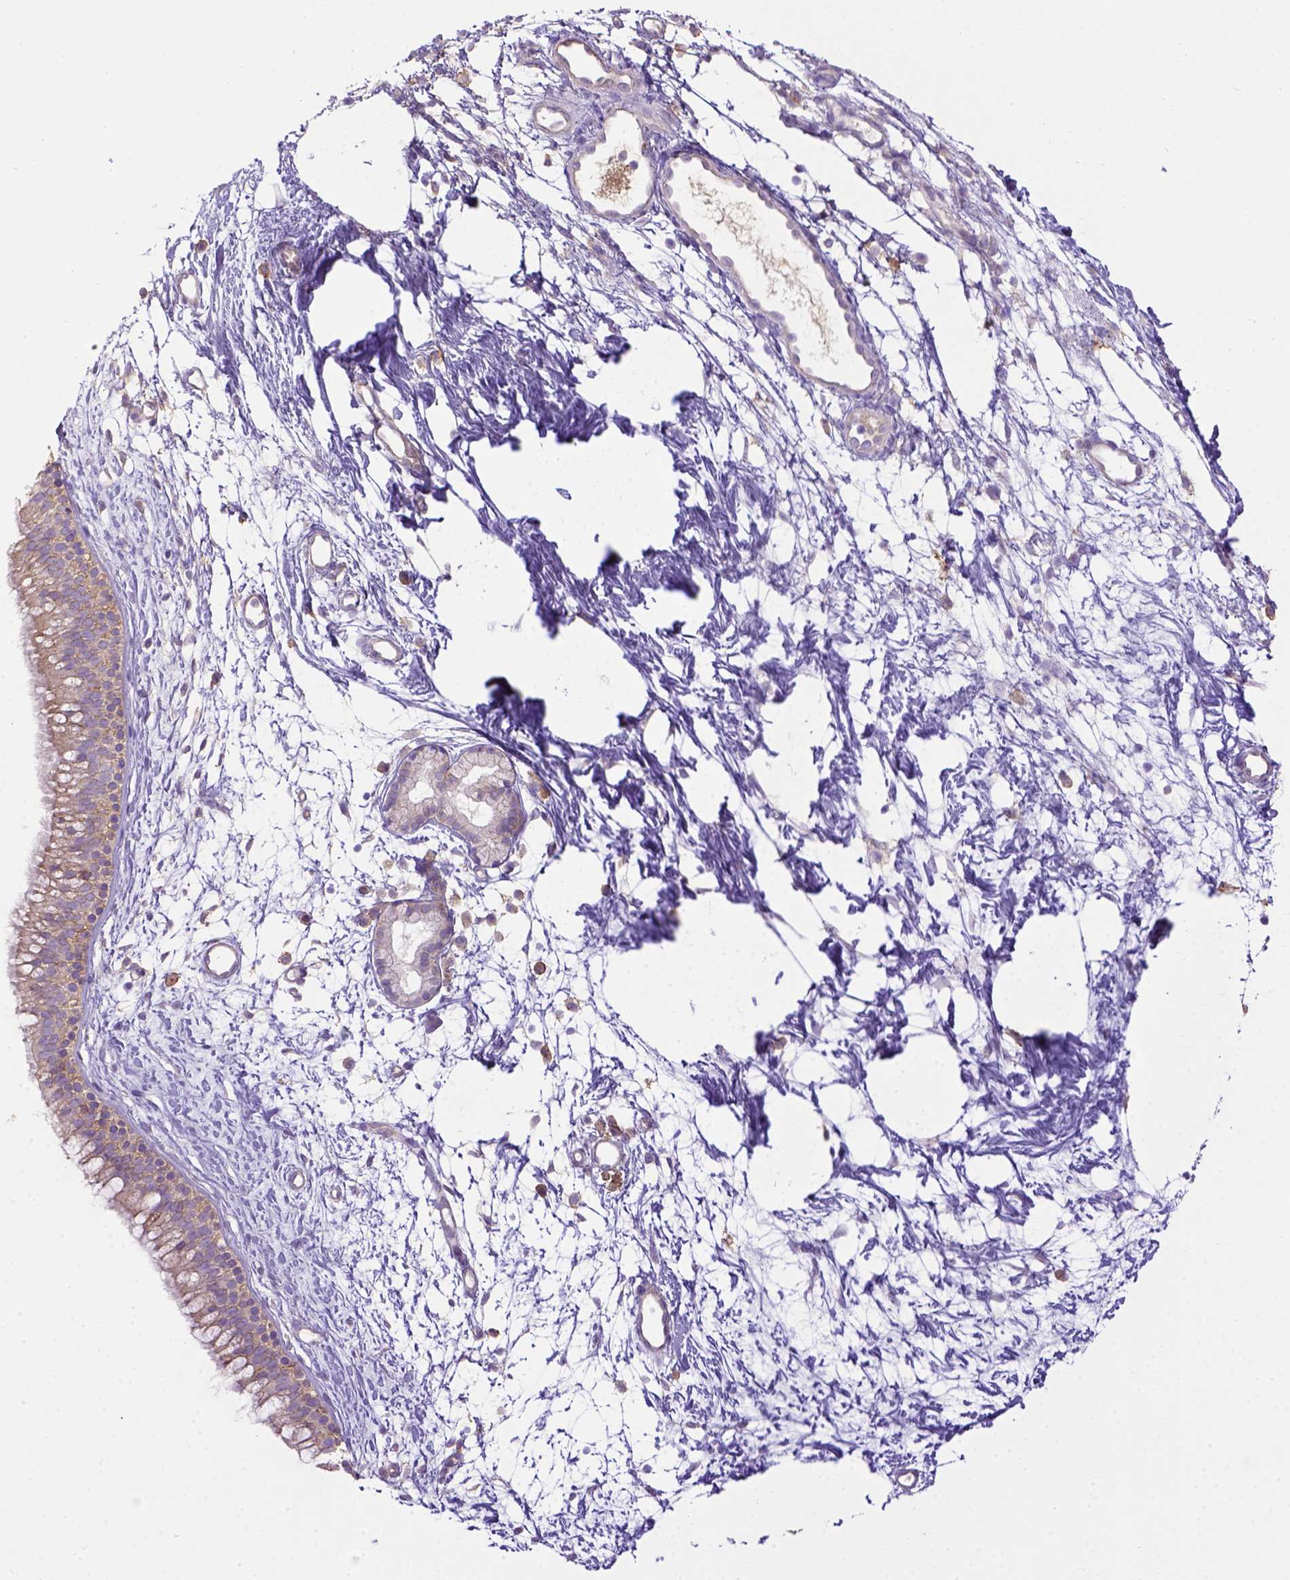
{"staining": {"intensity": "weak", "quantity": "<25%", "location": "cytoplasmic/membranous"}, "tissue": "nasopharynx", "cell_type": "Respiratory epithelial cells", "image_type": "normal", "snomed": [{"axis": "morphology", "description": "Normal tissue, NOS"}, {"axis": "topography", "description": "Nasopharynx"}], "caption": "This image is of benign nasopharynx stained with immunohistochemistry (IHC) to label a protein in brown with the nuclei are counter-stained blue. There is no positivity in respiratory epithelial cells. (Brightfield microscopy of DAB (3,3'-diaminobenzidine) immunohistochemistry at high magnification).", "gene": "CD40", "patient": {"sex": "male", "age": 58}}